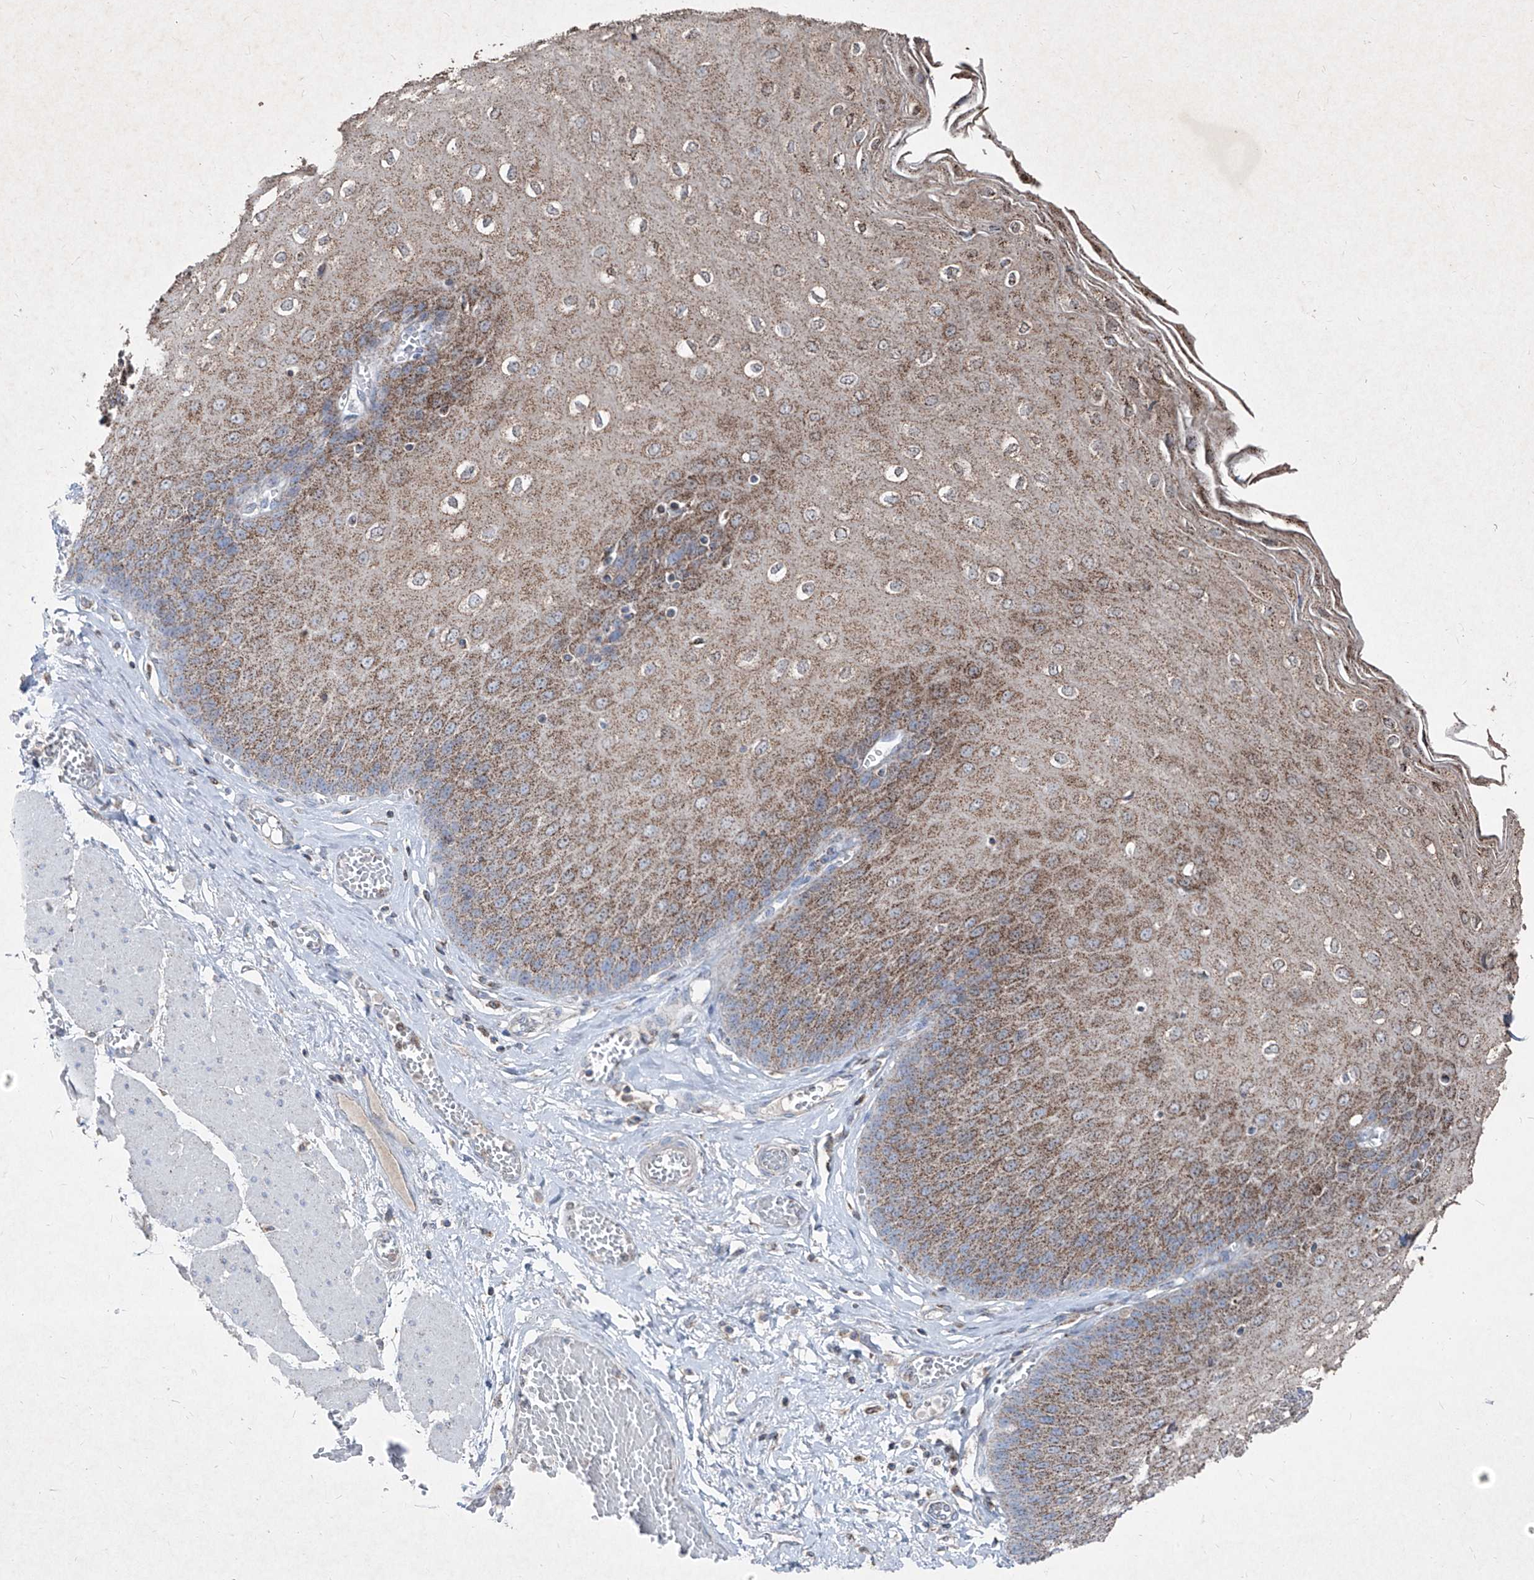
{"staining": {"intensity": "moderate", "quantity": ">75%", "location": "cytoplasmic/membranous"}, "tissue": "esophagus", "cell_type": "Squamous epithelial cells", "image_type": "normal", "snomed": [{"axis": "morphology", "description": "Normal tissue, NOS"}, {"axis": "topography", "description": "Esophagus"}], "caption": "Immunohistochemical staining of normal esophagus reveals medium levels of moderate cytoplasmic/membranous positivity in about >75% of squamous epithelial cells. (Brightfield microscopy of DAB IHC at high magnification).", "gene": "ABCD3", "patient": {"sex": "male", "age": 60}}